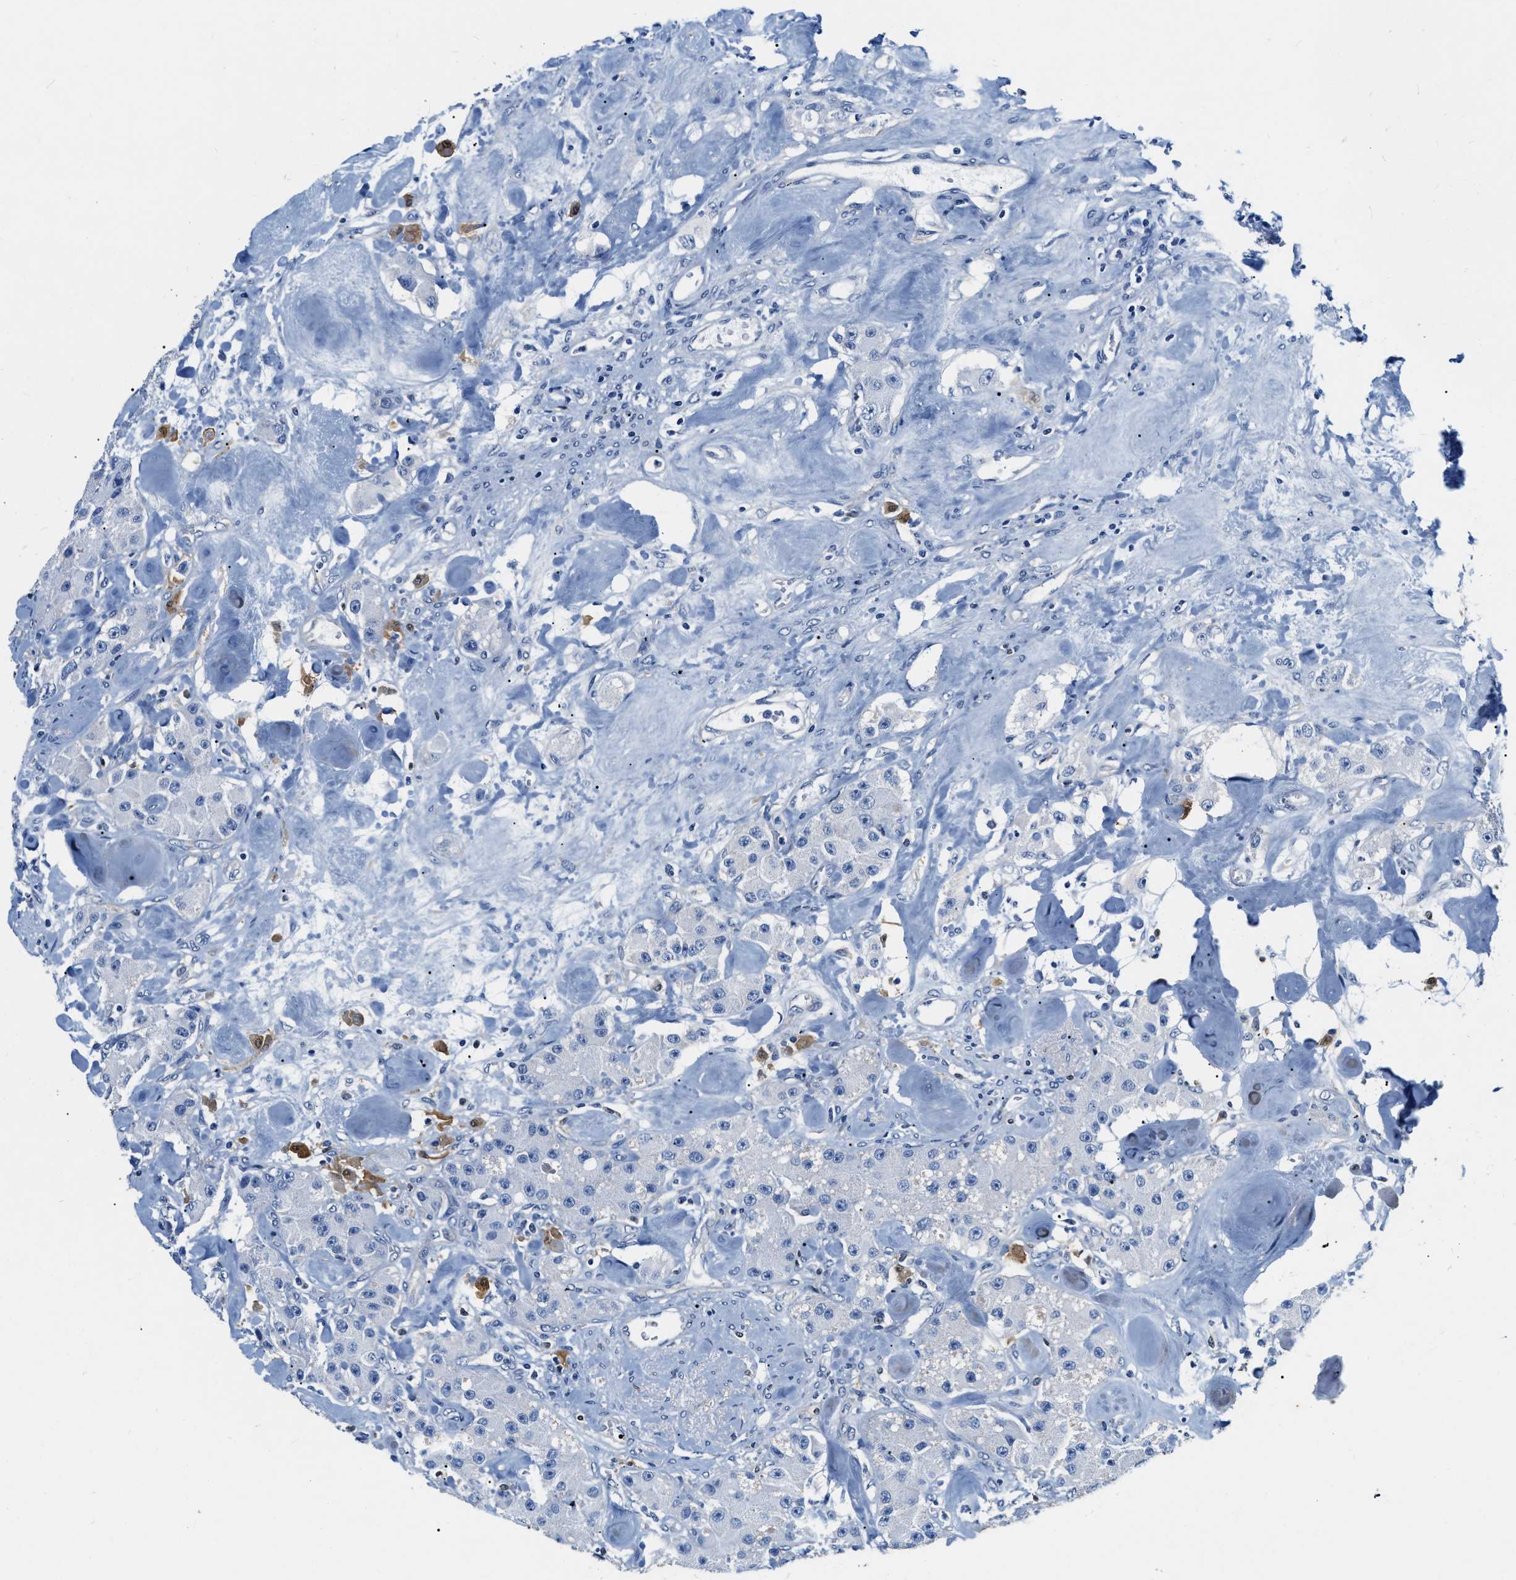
{"staining": {"intensity": "negative", "quantity": "none", "location": "none"}, "tissue": "carcinoid", "cell_type": "Tumor cells", "image_type": "cancer", "snomed": [{"axis": "morphology", "description": "Carcinoid, malignant, NOS"}, {"axis": "topography", "description": "Pancreas"}], "caption": "A high-resolution micrograph shows IHC staining of malignant carcinoid, which displays no significant staining in tumor cells. Brightfield microscopy of immunohistochemistry stained with DAB (brown) and hematoxylin (blue), captured at high magnification.", "gene": "EIF2AK2", "patient": {"sex": "male", "age": 41}}